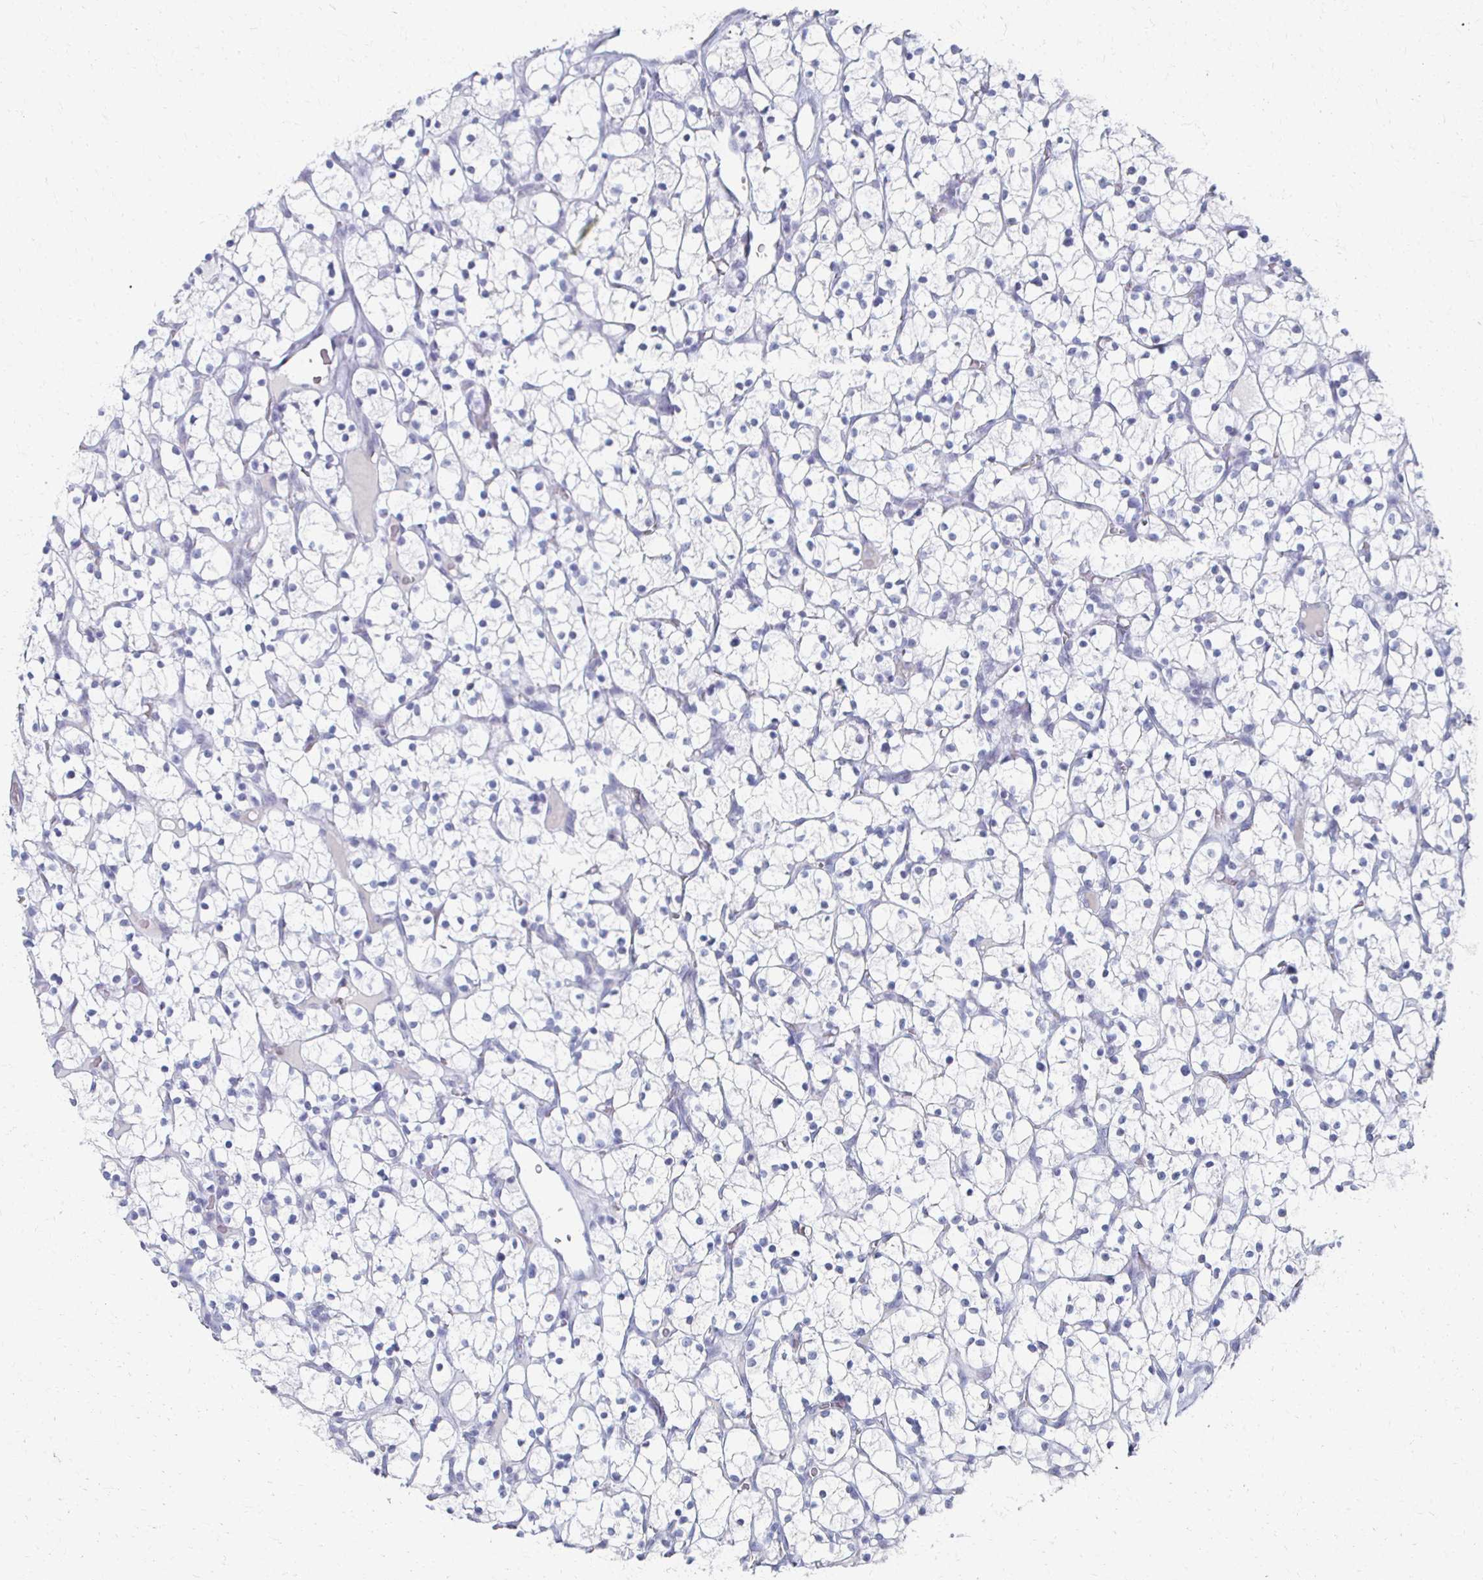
{"staining": {"intensity": "negative", "quantity": "none", "location": "none"}, "tissue": "renal cancer", "cell_type": "Tumor cells", "image_type": "cancer", "snomed": [{"axis": "morphology", "description": "Adenocarcinoma, NOS"}, {"axis": "topography", "description": "Kidney"}], "caption": "High magnification brightfield microscopy of renal cancer (adenocarcinoma) stained with DAB (3,3'-diaminobenzidine) (brown) and counterstained with hematoxylin (blue): tumor cells show no significant expression.", "gene": "CXCR2", "patient": {"sex": "female", "age": 64}}